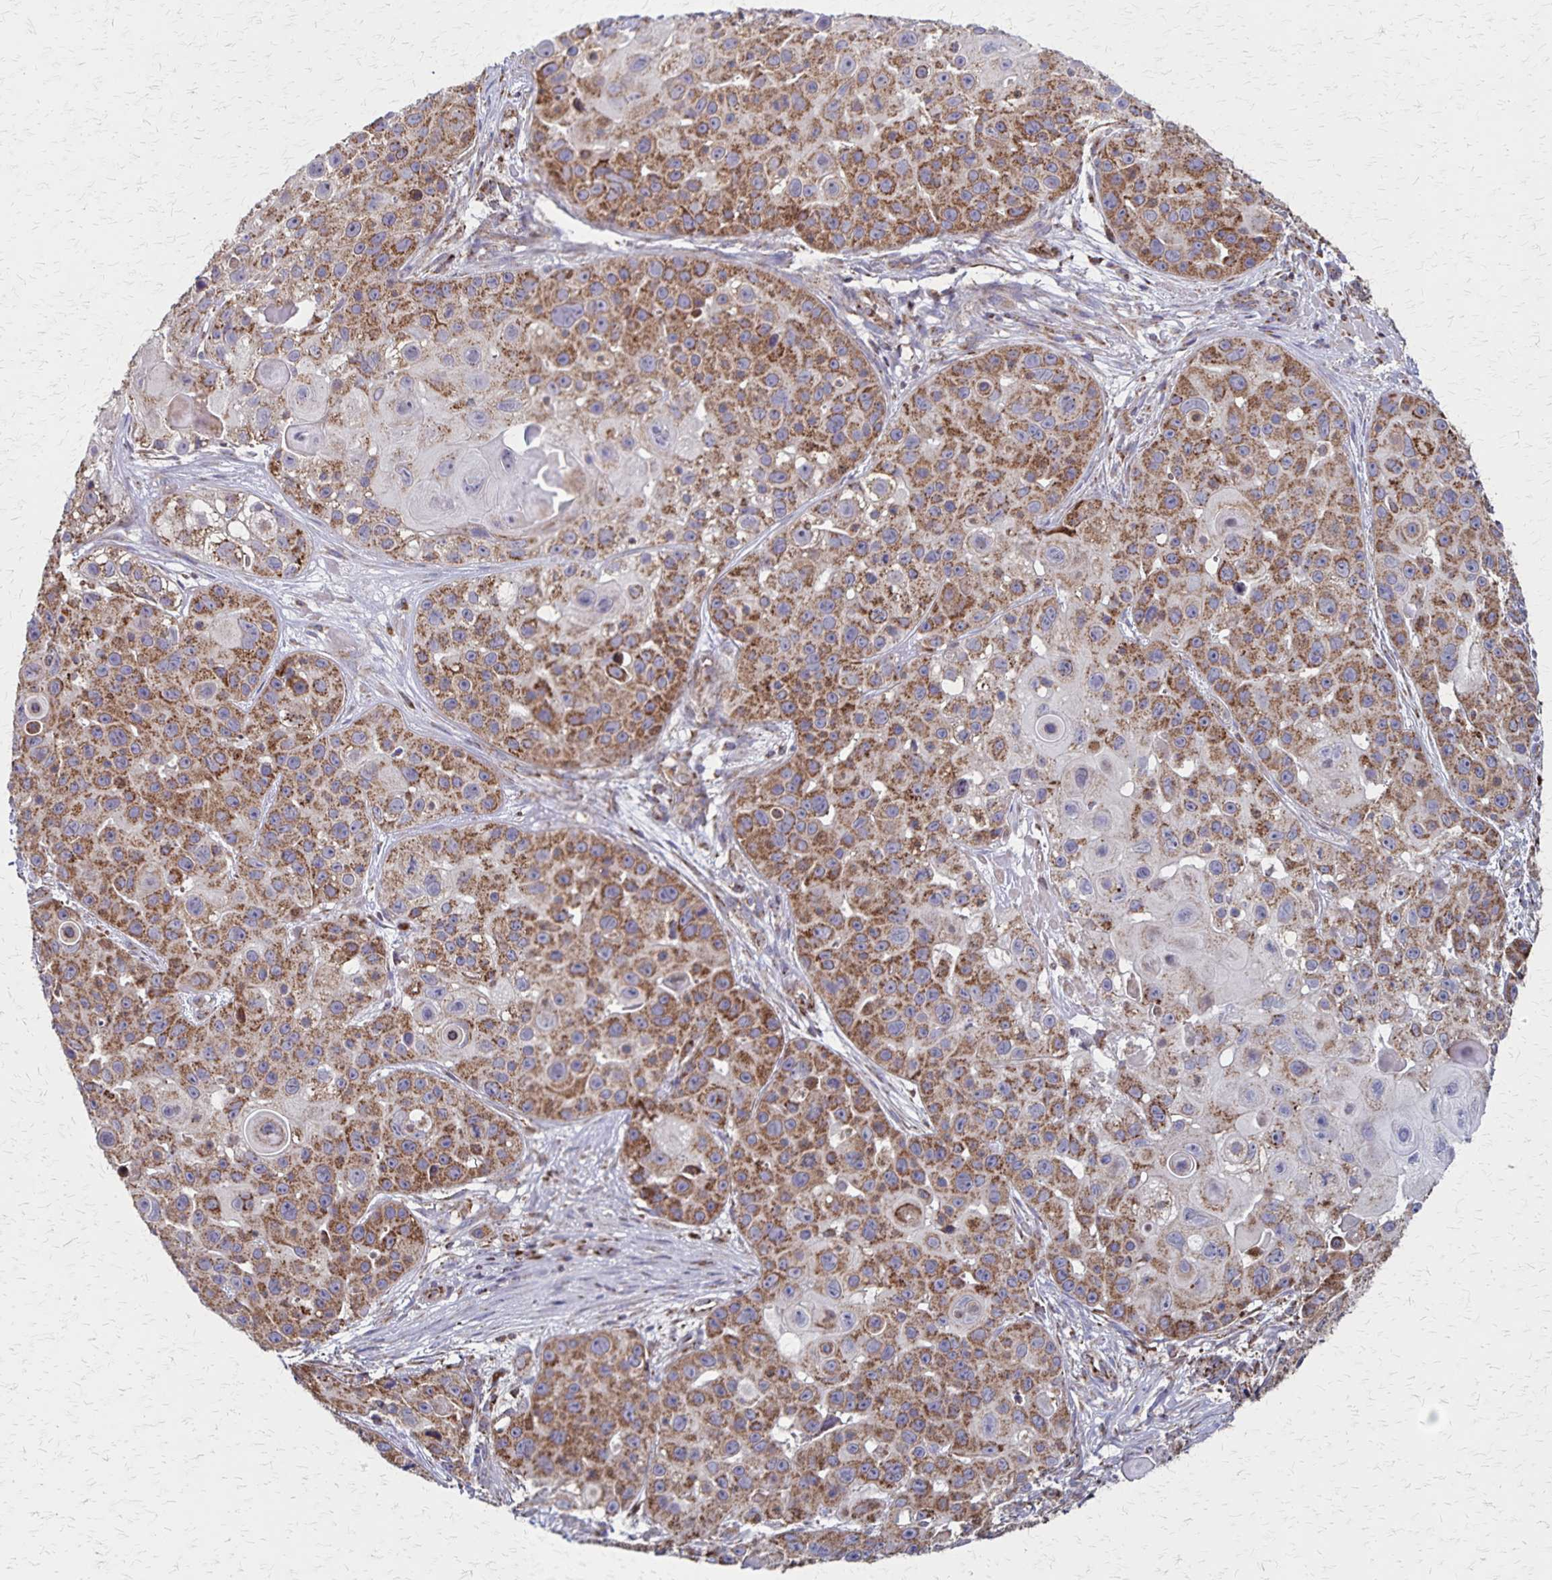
{"staining": {"intensity": "moderate", "quantity": ">75%", "location": "cytoplasmic/membranous"}, "tissue": "skin cancer", "cell_type": "Tumor cells", "image_type": "cancer", "snomed": [{"axis": "morphology", "description": "Squamous cell carcinoma, NOS"}, {"axis": "topography", "description": "Skin"}], "caption": "Skin cancer stained with DAB (3,3'-diaminobenzidine) immunohistochemistry demonstrates medium levels of moderate cytoplasmic/membranous expression in about >75% of tumor cells.", "gene": "NFS1", "patient": {"sex": "male", "age": 92}}